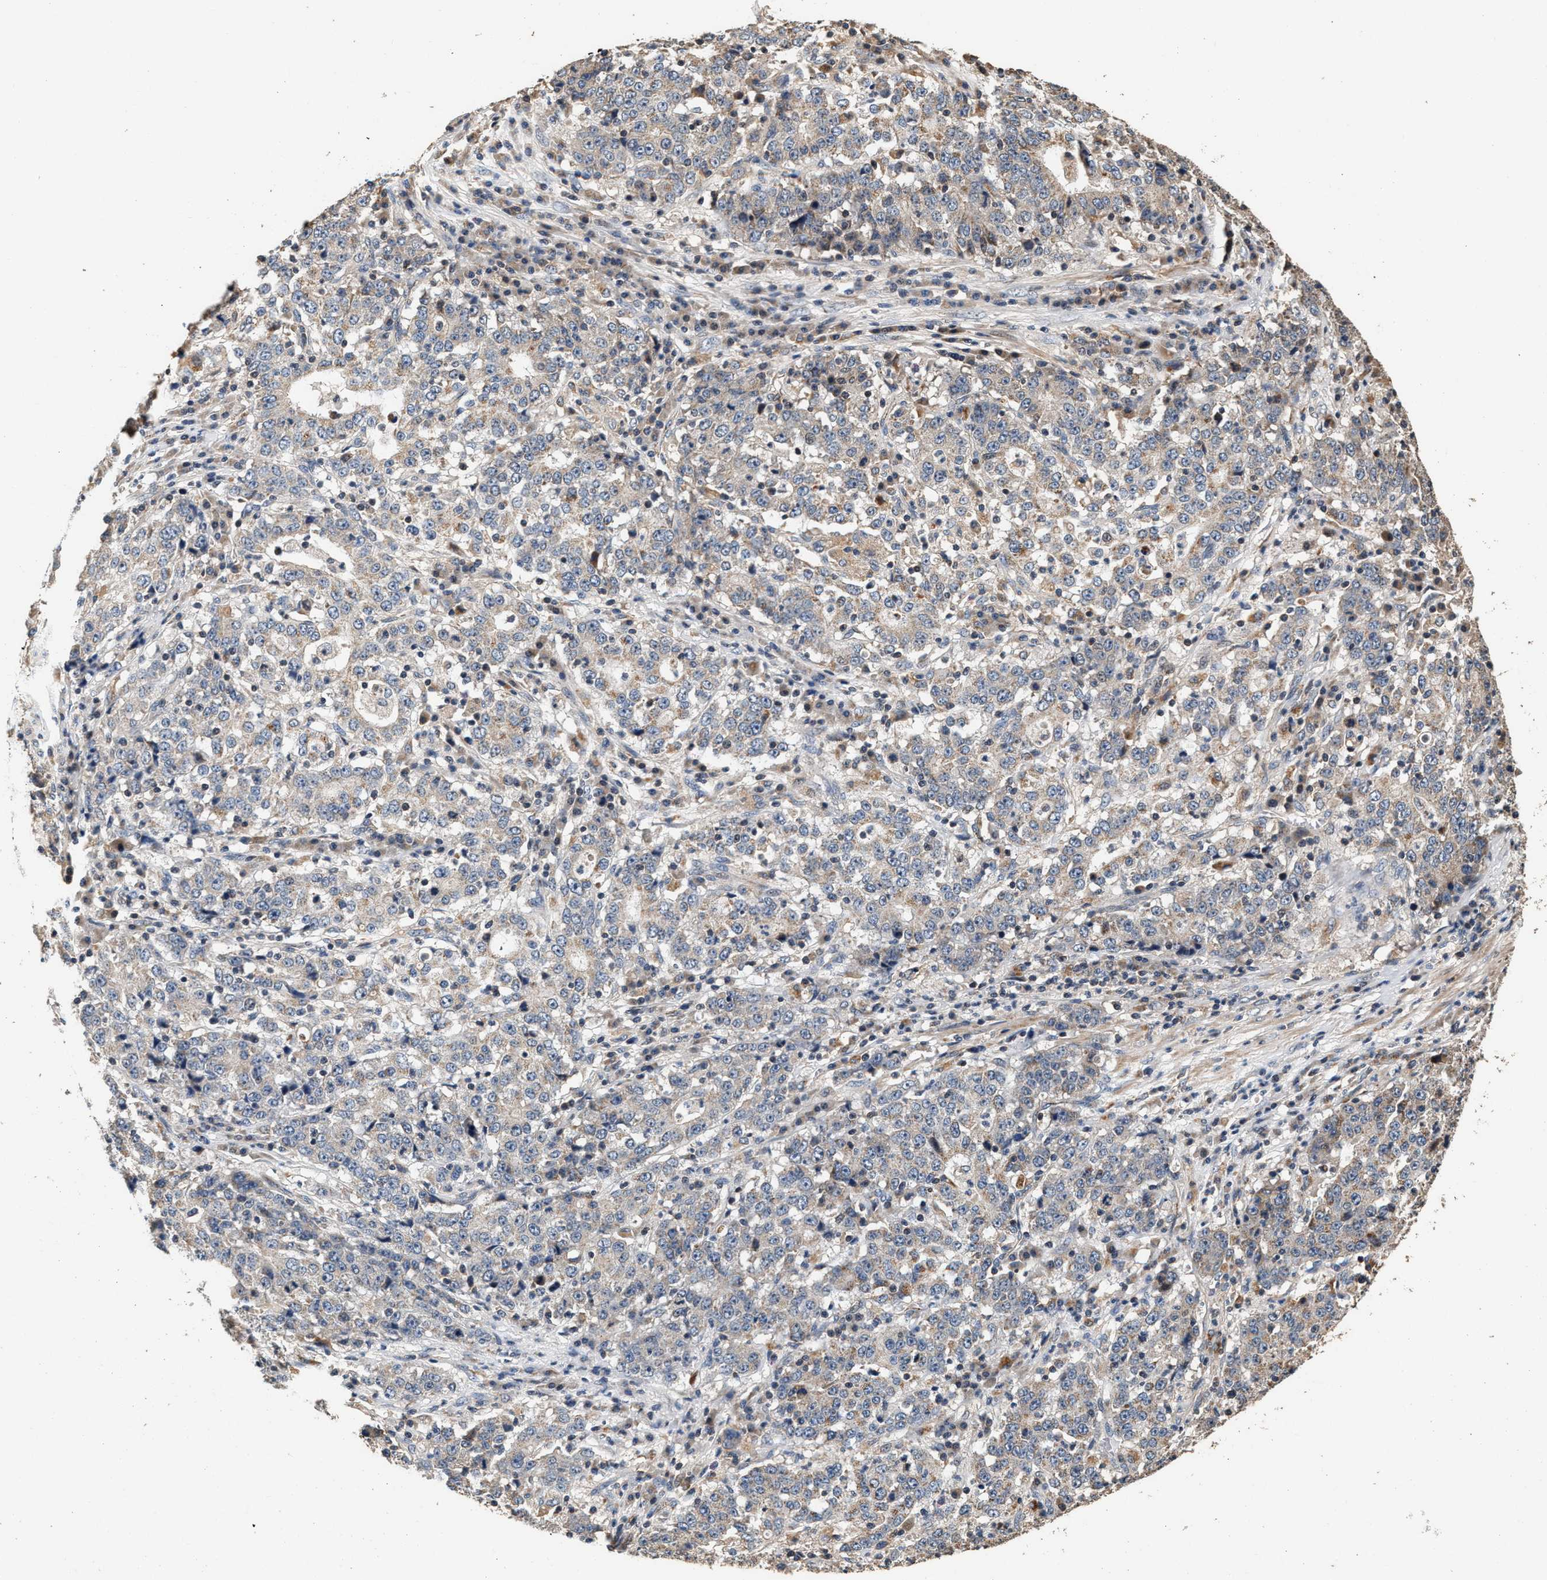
{"staining": {"intensity": "weak", "quantity": "<25%", "location": "cytoplasmic/membranous"}, "tissue": "stomach cancer", "cell_type": "Tumor cells", "image_type": "cancer", "snomed": [{"axis": "morphology", "description": "Adenocarcinoma, NOS"}, {"axis": "topography", "description": "Stomach"}], "caption": "Stomach cancer (adenocarcinoma) was stained to show a protein in brown. There is no significant staining in tumor cells.", "gene": "PTGR3", "patient": {"sex": "male", "age": 59}}